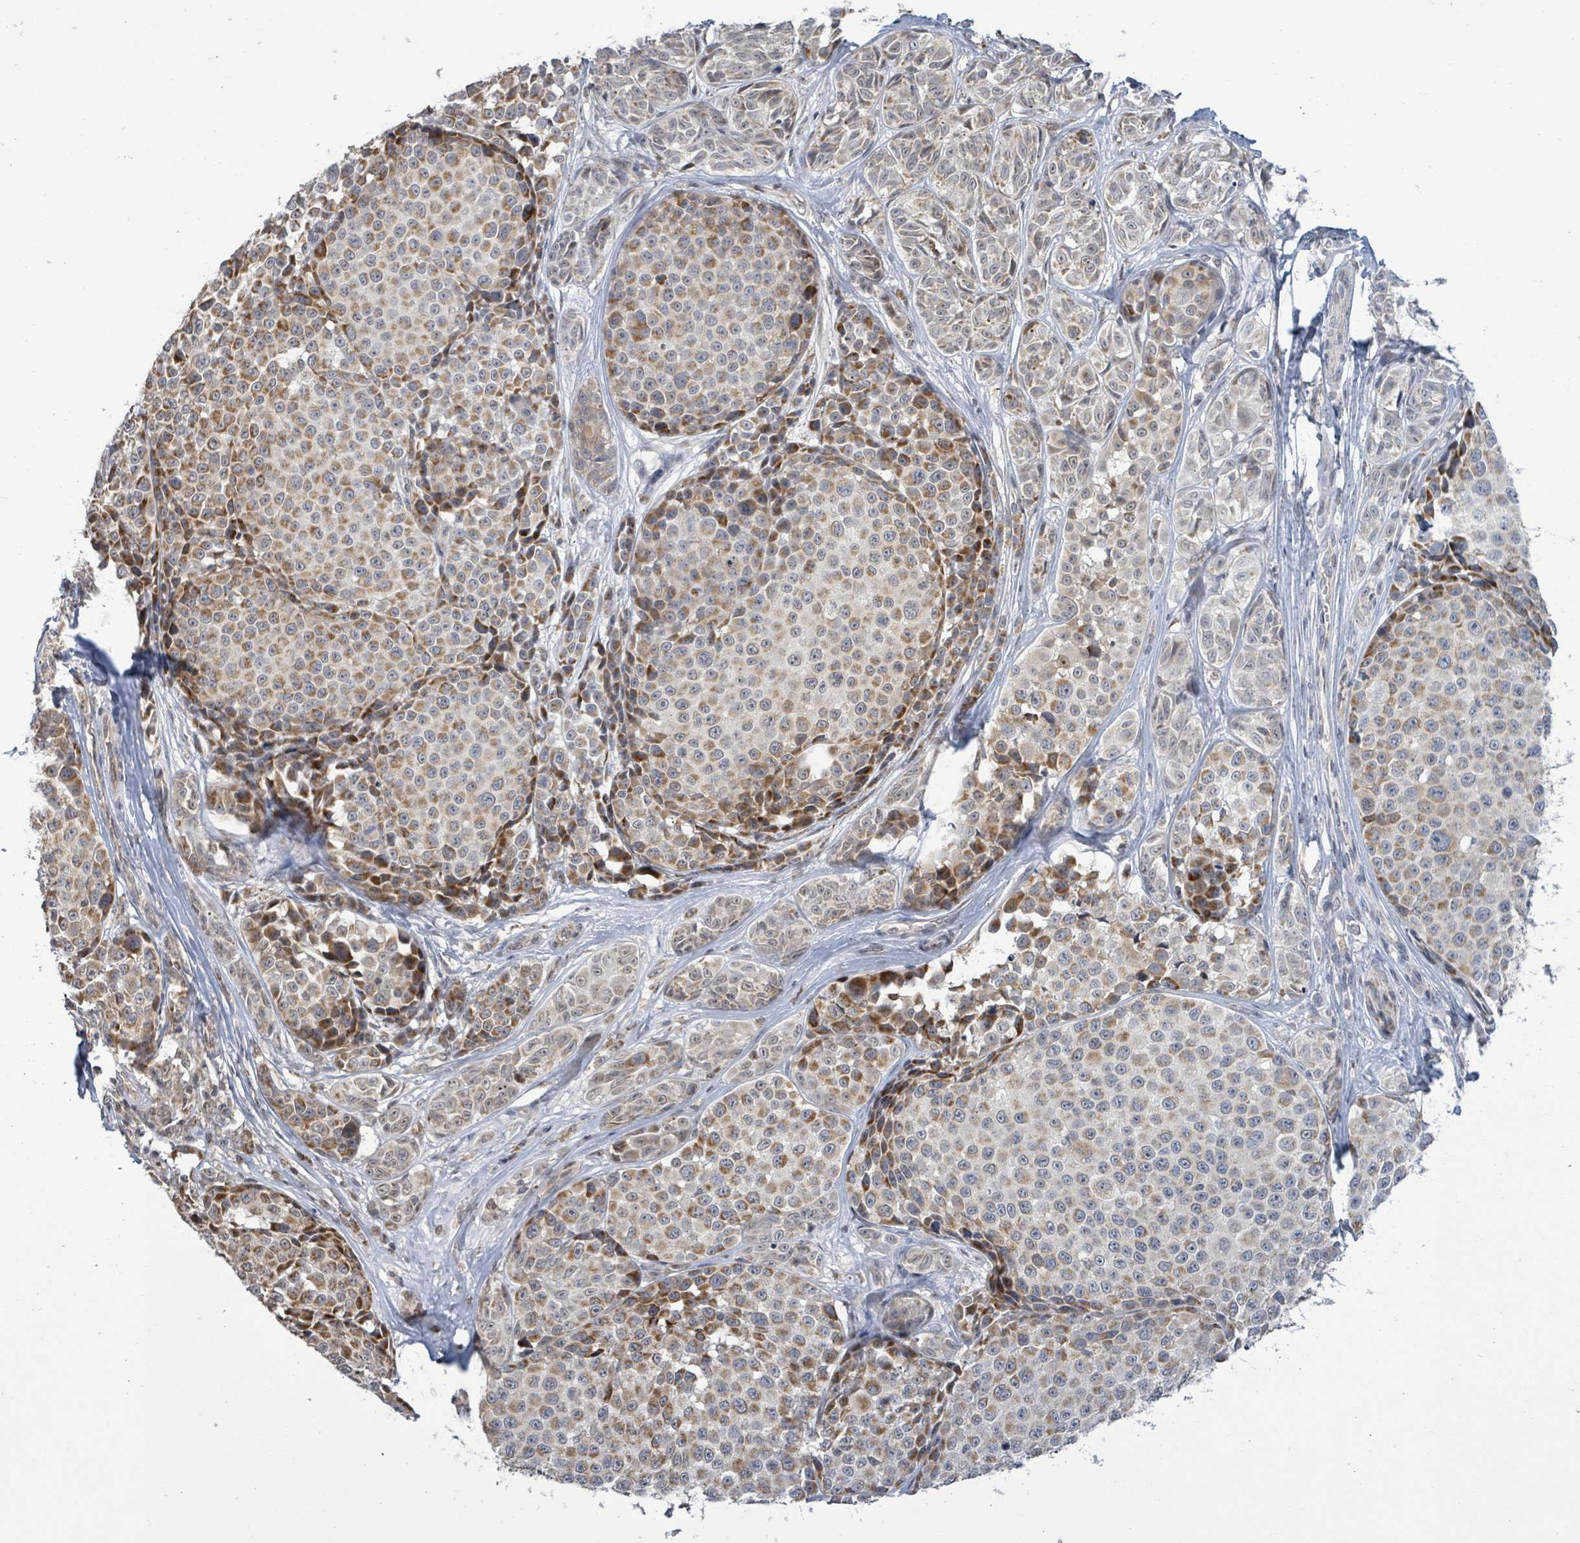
{"staining": {"intensity": "moderate", "quantity": ">75%", "location": "cytoplasmic/membranous"}, "tissue": "melanoma", "cell_type": "Tumor cells", "image_type": "cancer", "snomed": [{"axis": "morphology", "description": "Malignant melanoma, NOS"}, {"axis": "topography", "description": "Skin"}], "caption": "Melanoma tissue shows moderate cytoplasmic/membranous expression in approximately >75% of tumor cells (Stains: DAB (3,3'-diaminobenzidine) in brown, nuclei in blue, Microscopy: brightfield microscopy at high magnification).", "gene": "COQ10B", "patient": {"sex": "female", "age": 35}}